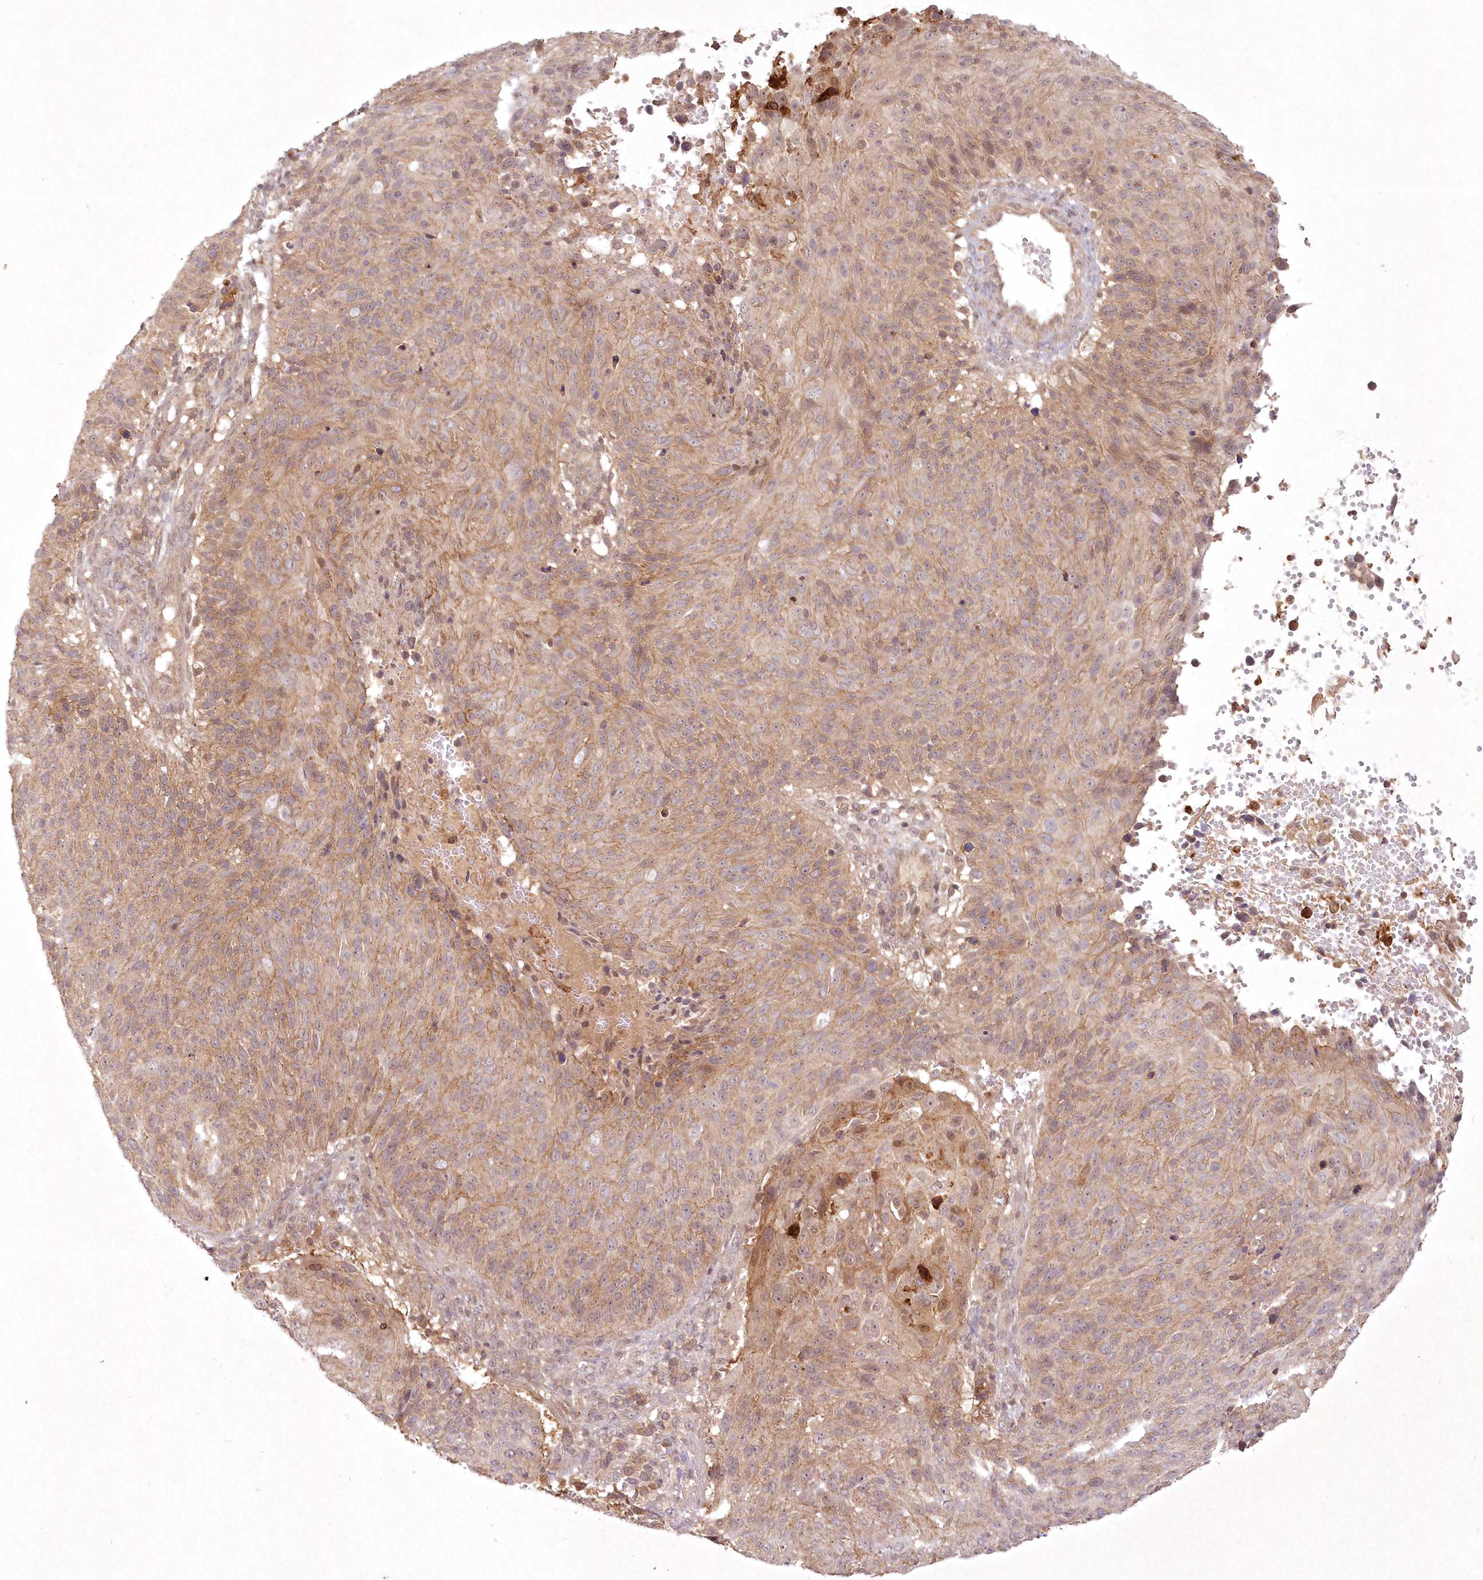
{"staining": {"intensity": "moderate", "quantity": "25%-75%", "location": "cytoplasmic/membranous"}, "tissue": "cervical cancer", "cell_type": "Tumor cells", "image_type": "cancer", "snomed": [{"axis": "morphology", "description": "Squamous cell carcinoma, NOS"}, {"axis": "topography", "description": "Cervix"}], "caption": "High-power microscopy captured an immunohistochemistry (IHC) histopathology image of cervical cancer, revealing moderate cytoplasmic/membranous expression in approximately 25%-75% of tumor cells.", "gene": "TOGARAM2", "patient": {"sex": "female", "age": 74}}